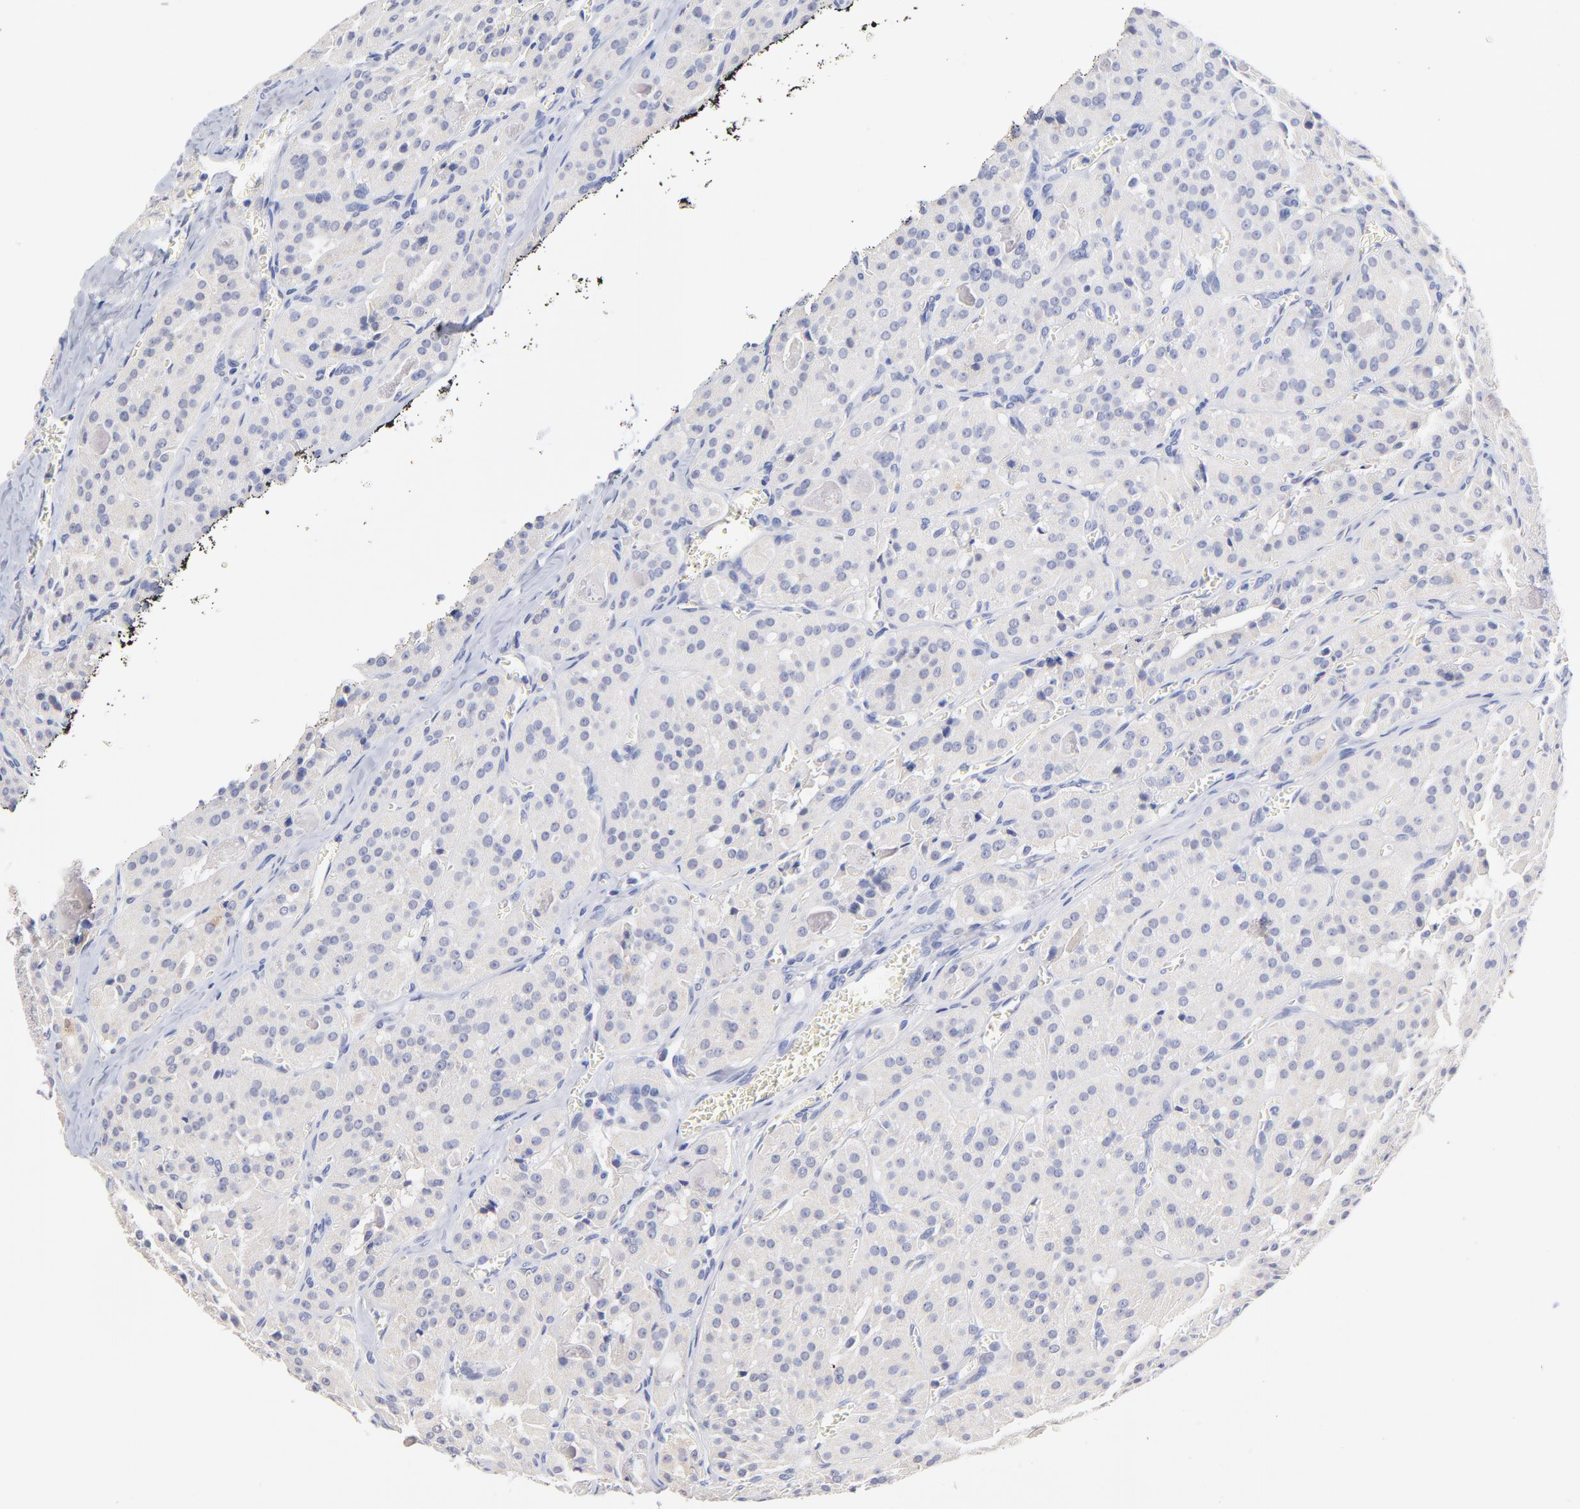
{"staining": {"intensity": "weak", "quantity": "<25%", "location": "cytoplasmic/membranous"}, "tissue": "thyroid cancer", "cell_type": "Tumor cells", "image_type": "cancer", "snomed": [{"axis": "morphology", "description": "Carcinoma, NOS"}, {"axis": "topography", "description": "Thyroid gland"}], "caption": "An image of thyroid cancer (carcinoma) stained for a protein demonstrates no brown staining in tumor cells.", "gene": "TWNK", "patient": {"sex": "male", "age": 76}}